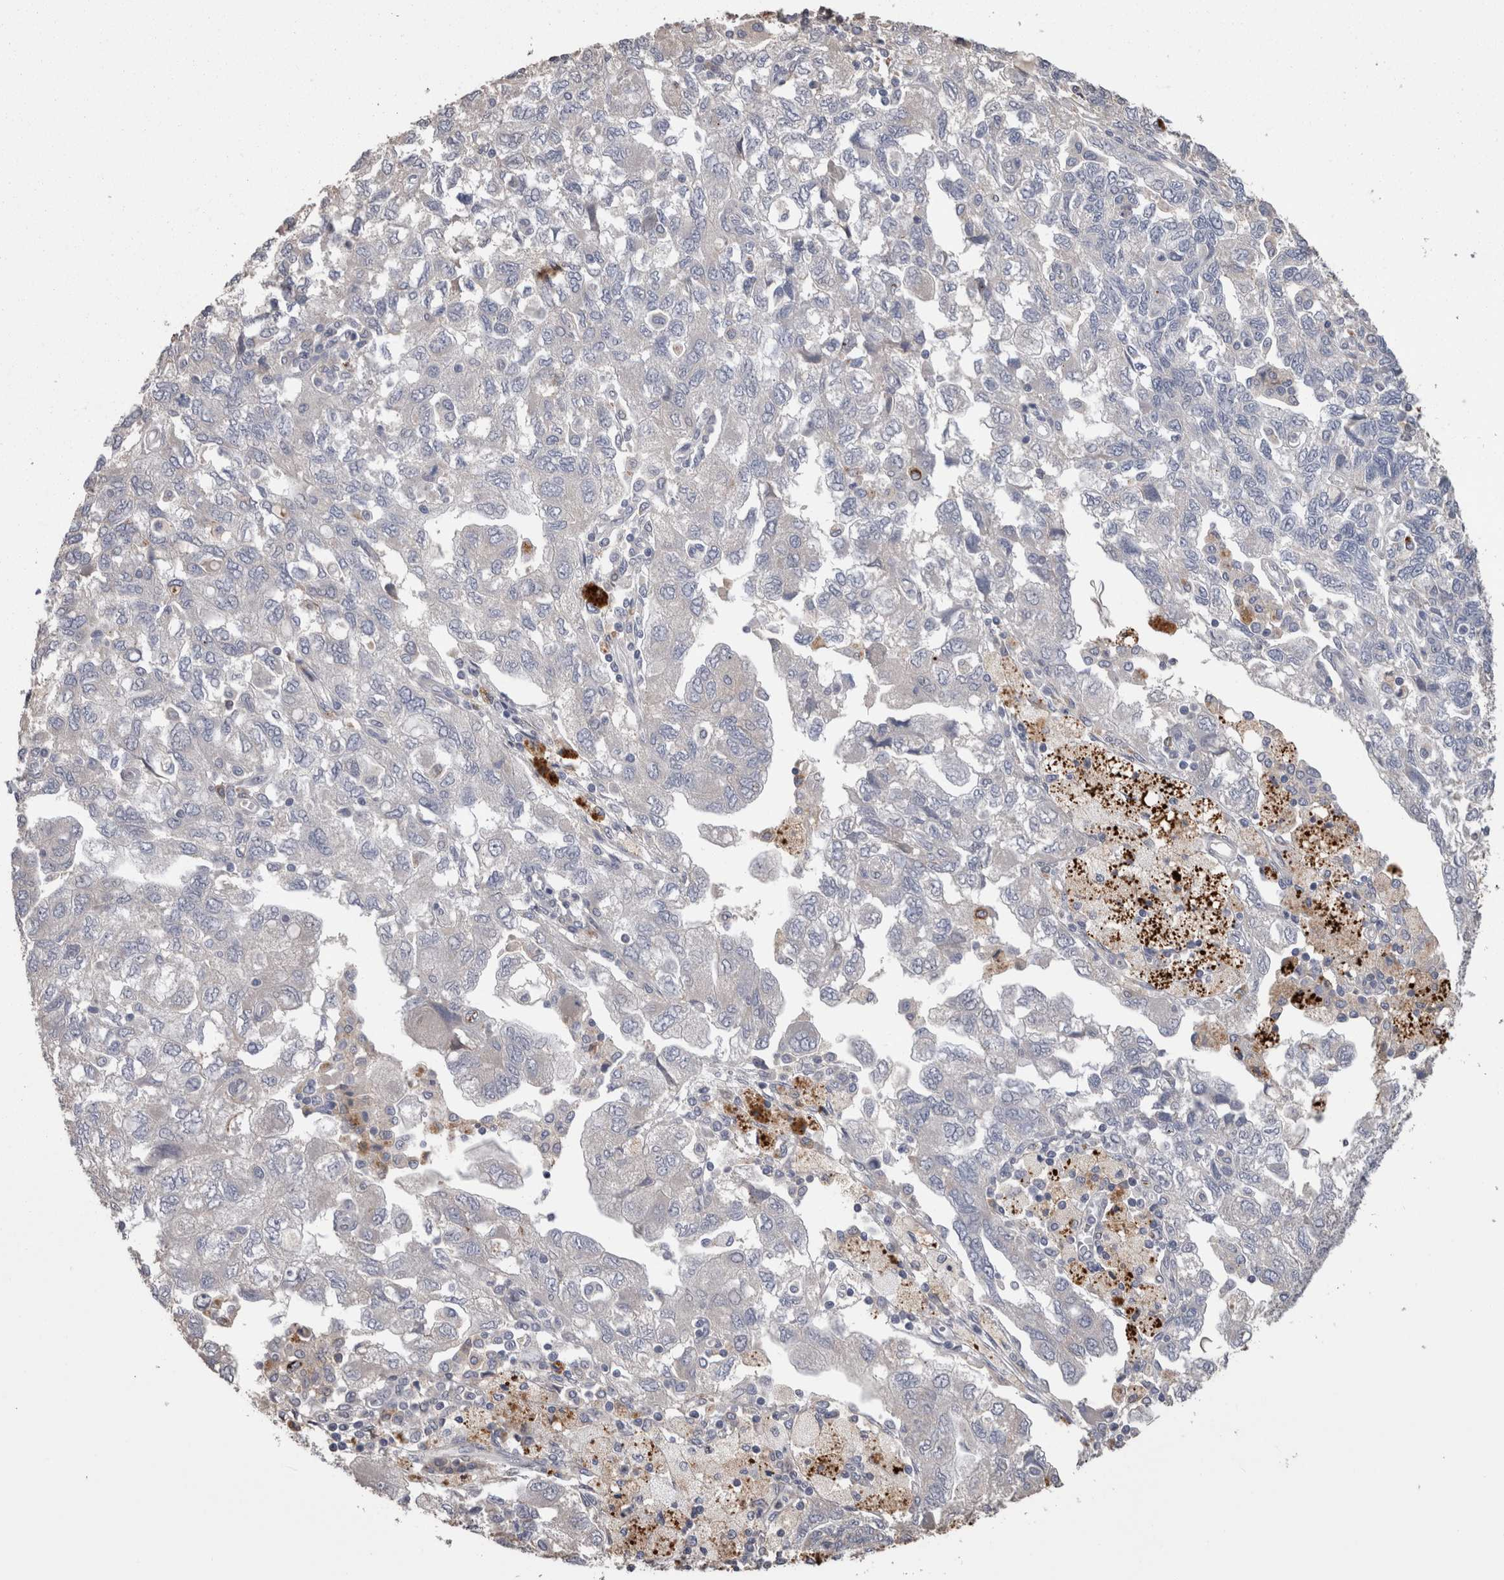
{"staining": {"intensity": "negative", "quantity": "none", "location": "none"}, "tissue": "ovarian cancer", "cell_type": "Tumor cells", "image_type": "cancer", "snomed": [{"axis": "morphology", "description": "Carcinoma, NOS"}, {"axis": "morphology", "description": "Cystadenocarcinoma, serous, NOS"}, {"axis": "topography", "description": "Ovary"}], "caption": "IHC photomicrograph of ovarian cancer stained for a protein (brown), which displays no positivity in tumor cells.", "gene": "STC1", "patient": {"sex": "female", "age": 69}}